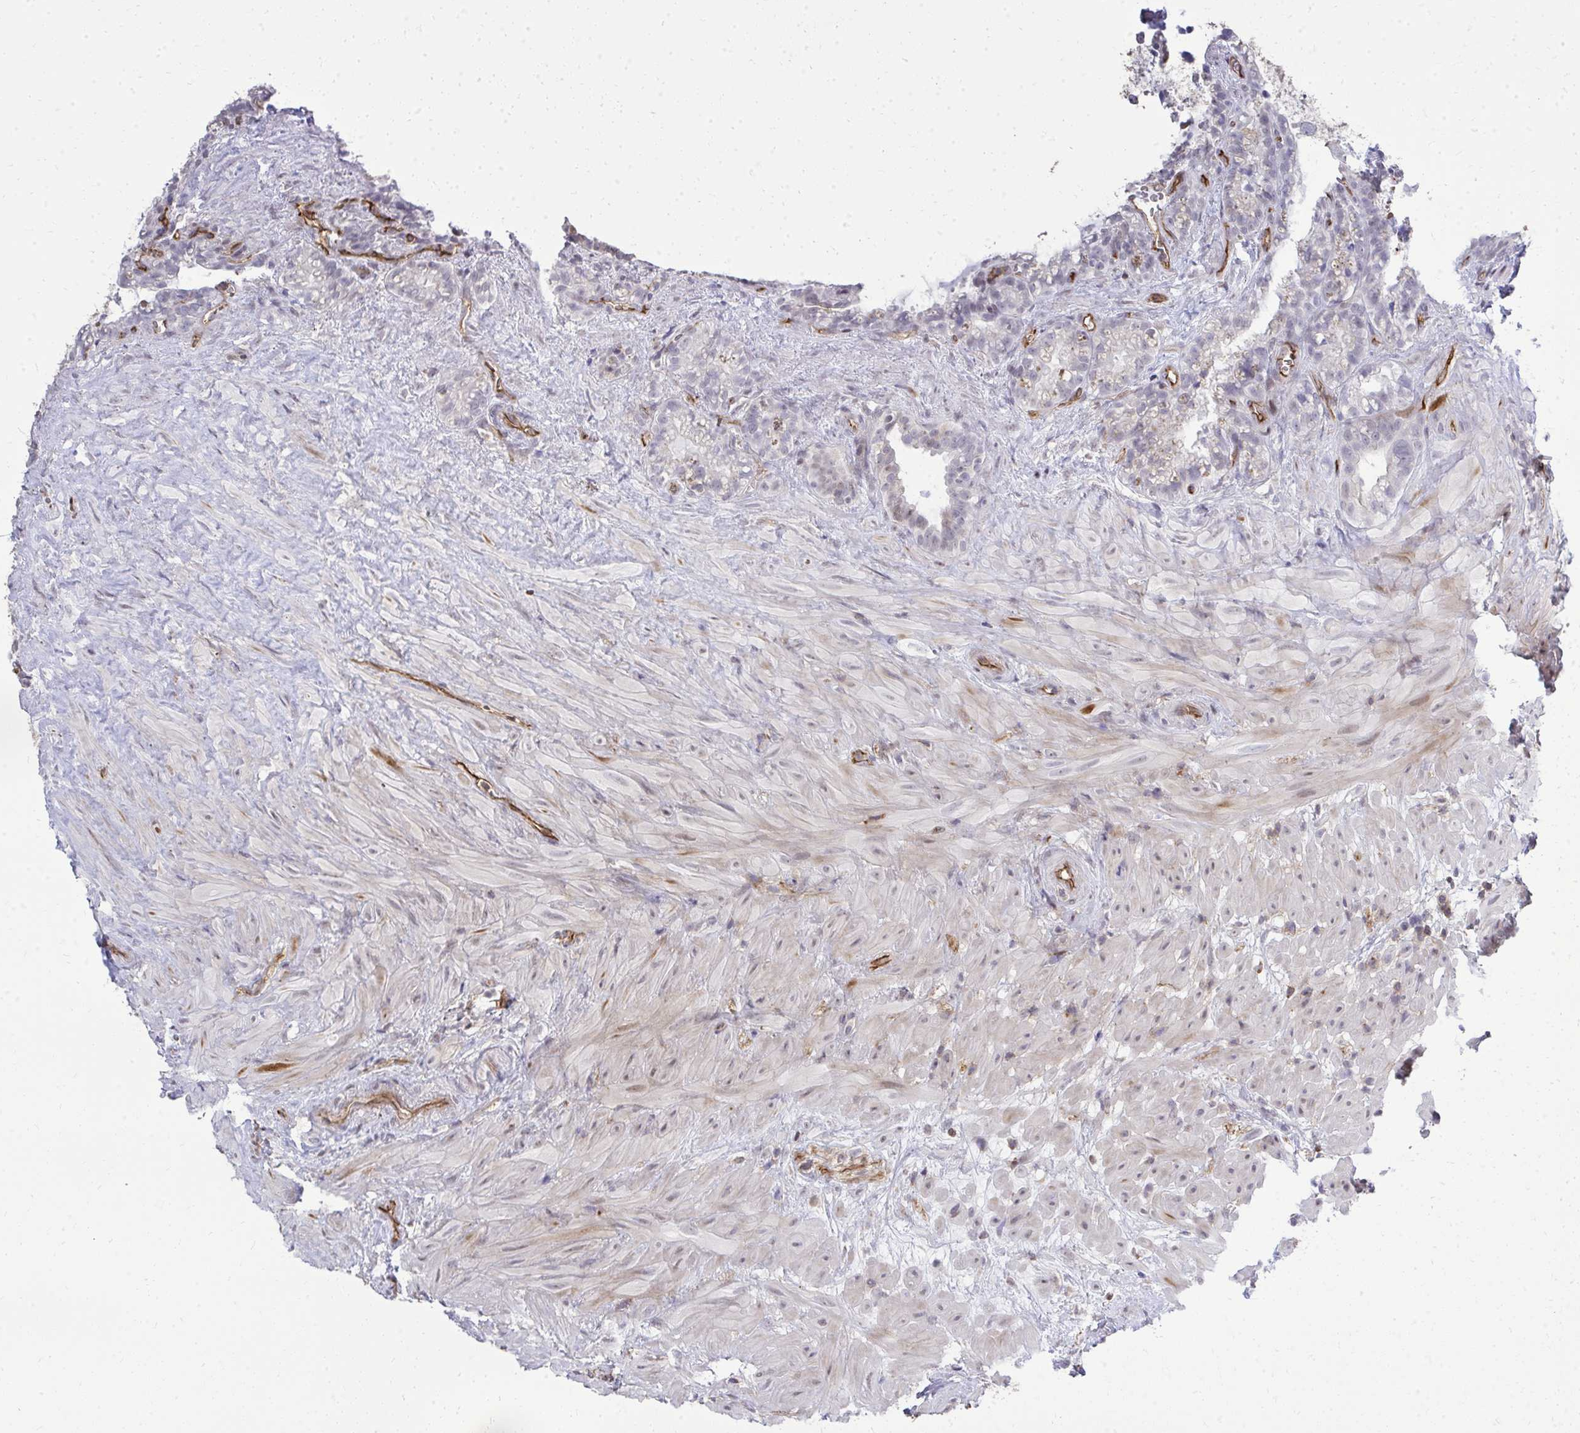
{"staining": {"intensity": "moderate", "quantity": "<25%", "location": "nuclear"}, "tissue": "seminal vesicle", "cell_type": "Glandular cells", "image_type": "normal", "snomed": [{"axis": "morphology", "description": "Normal tissue, NOS"}, {"axis": "topography", "description": "Seminal veicle"}], "caption": "This image reveals immunohistochemistry (IHC) staining of benign human seminal vesicle, with low moderate nuclear staining in approximately <25% of glandular cells.", "gene": "FOXN3", "patient": {"sex": "male", "age": 76}}